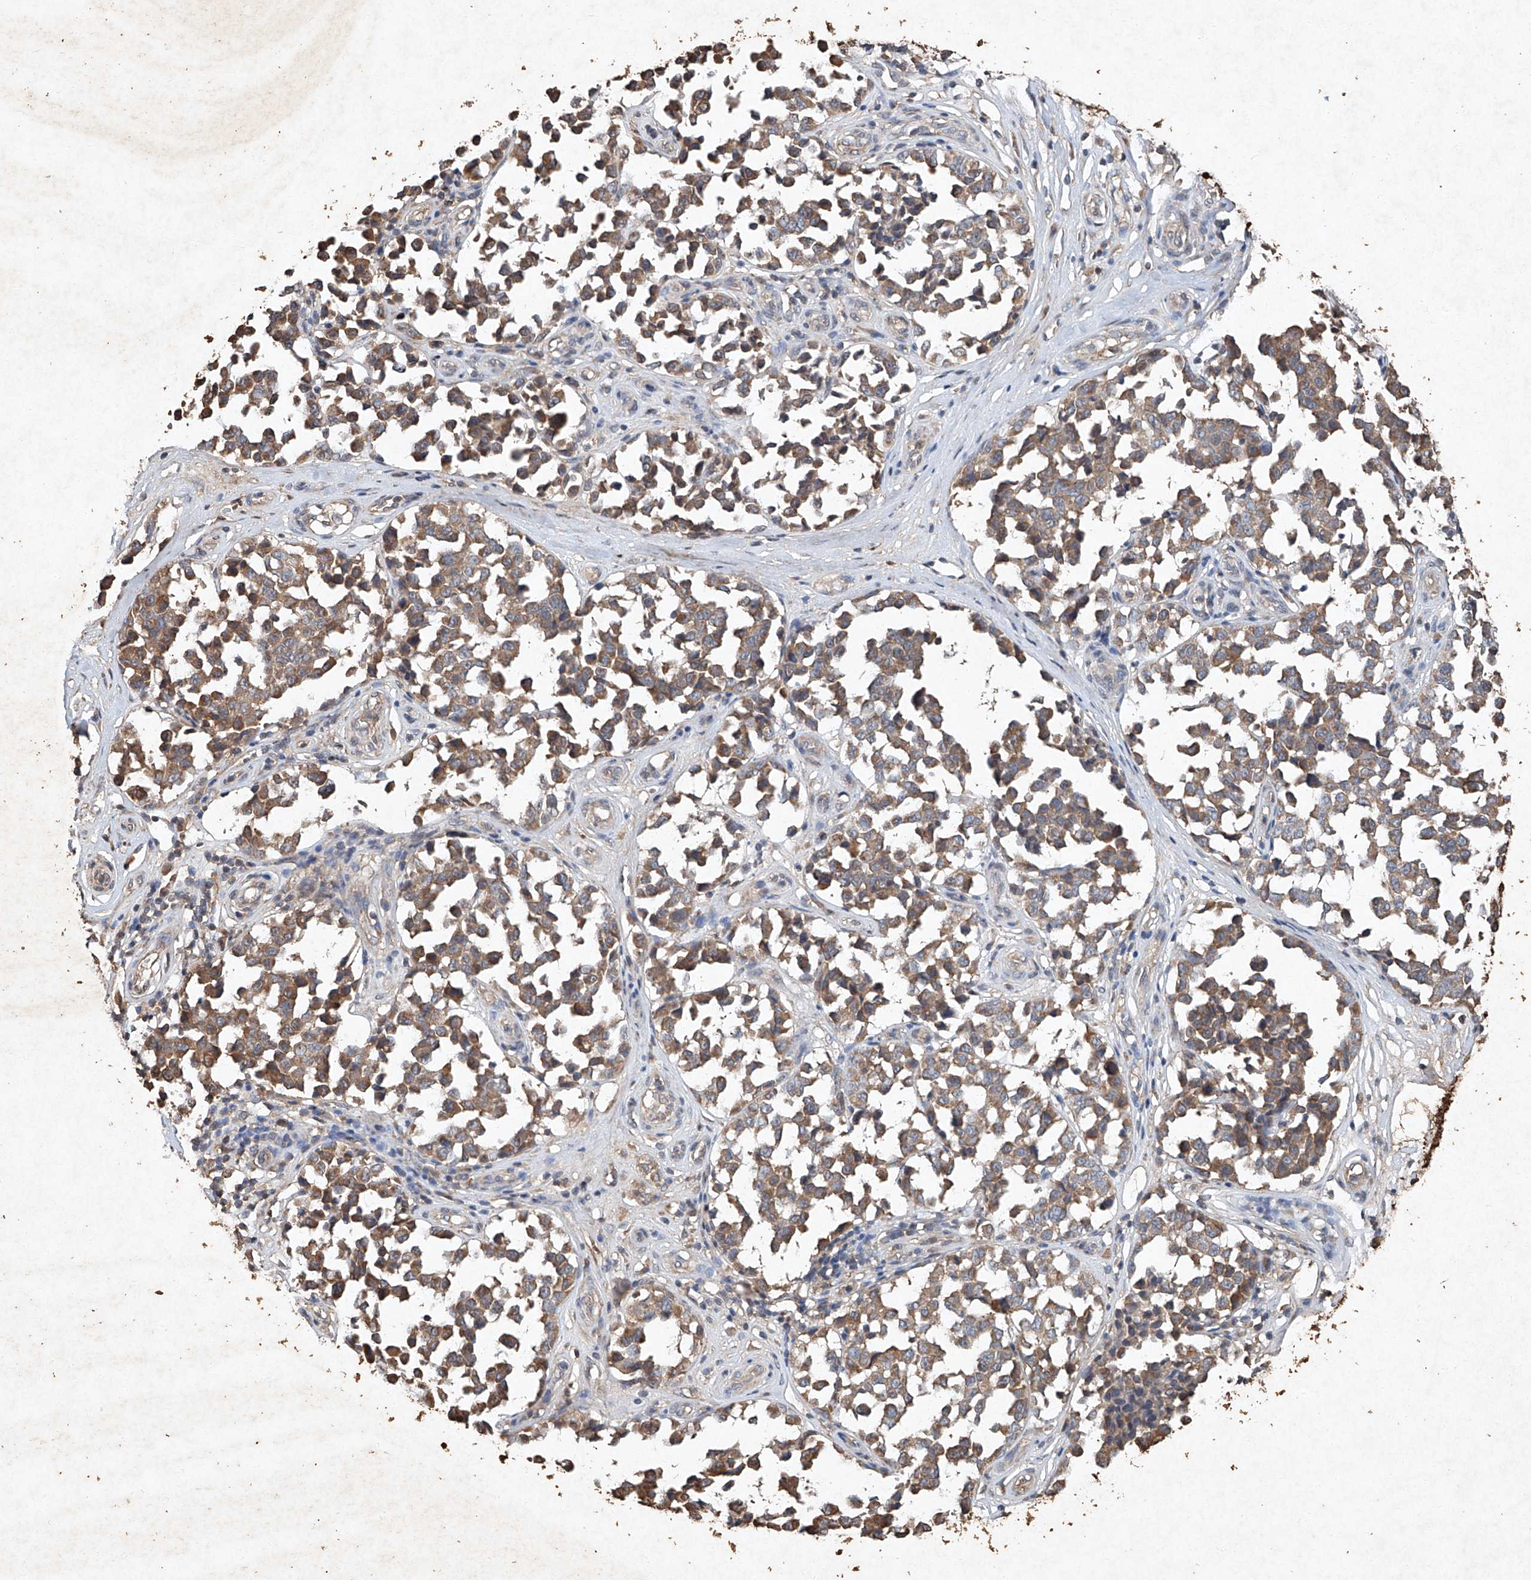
{"staining": {"intensity": "moderate", "quantity": ">75%", "location": "cytoplasmic/membranous"}, "tissue": "melanoma", "cell_type": "Tumor cells", "image_type": "cancer", "snomed": [{"axis": "morphology", "description": "Malignant melanoma, NOS"}, {"axis": "topography", "description": "Skin"}], "caption": "IHC staining of melanoma, which exhibits medium levels of moderate cytoplasmic/membranous expression in approximately >75% of tumor cells indicating moderate cytoplasmic/membranous protein positivity. The staining was performed using DAB (3,3'-diaminobenzidine) (brown) for protein detection and nuclei were counterstained in hematoxylin (blue).", "gene": "STK3", "patient": {"sex": "female", "age": 64}}